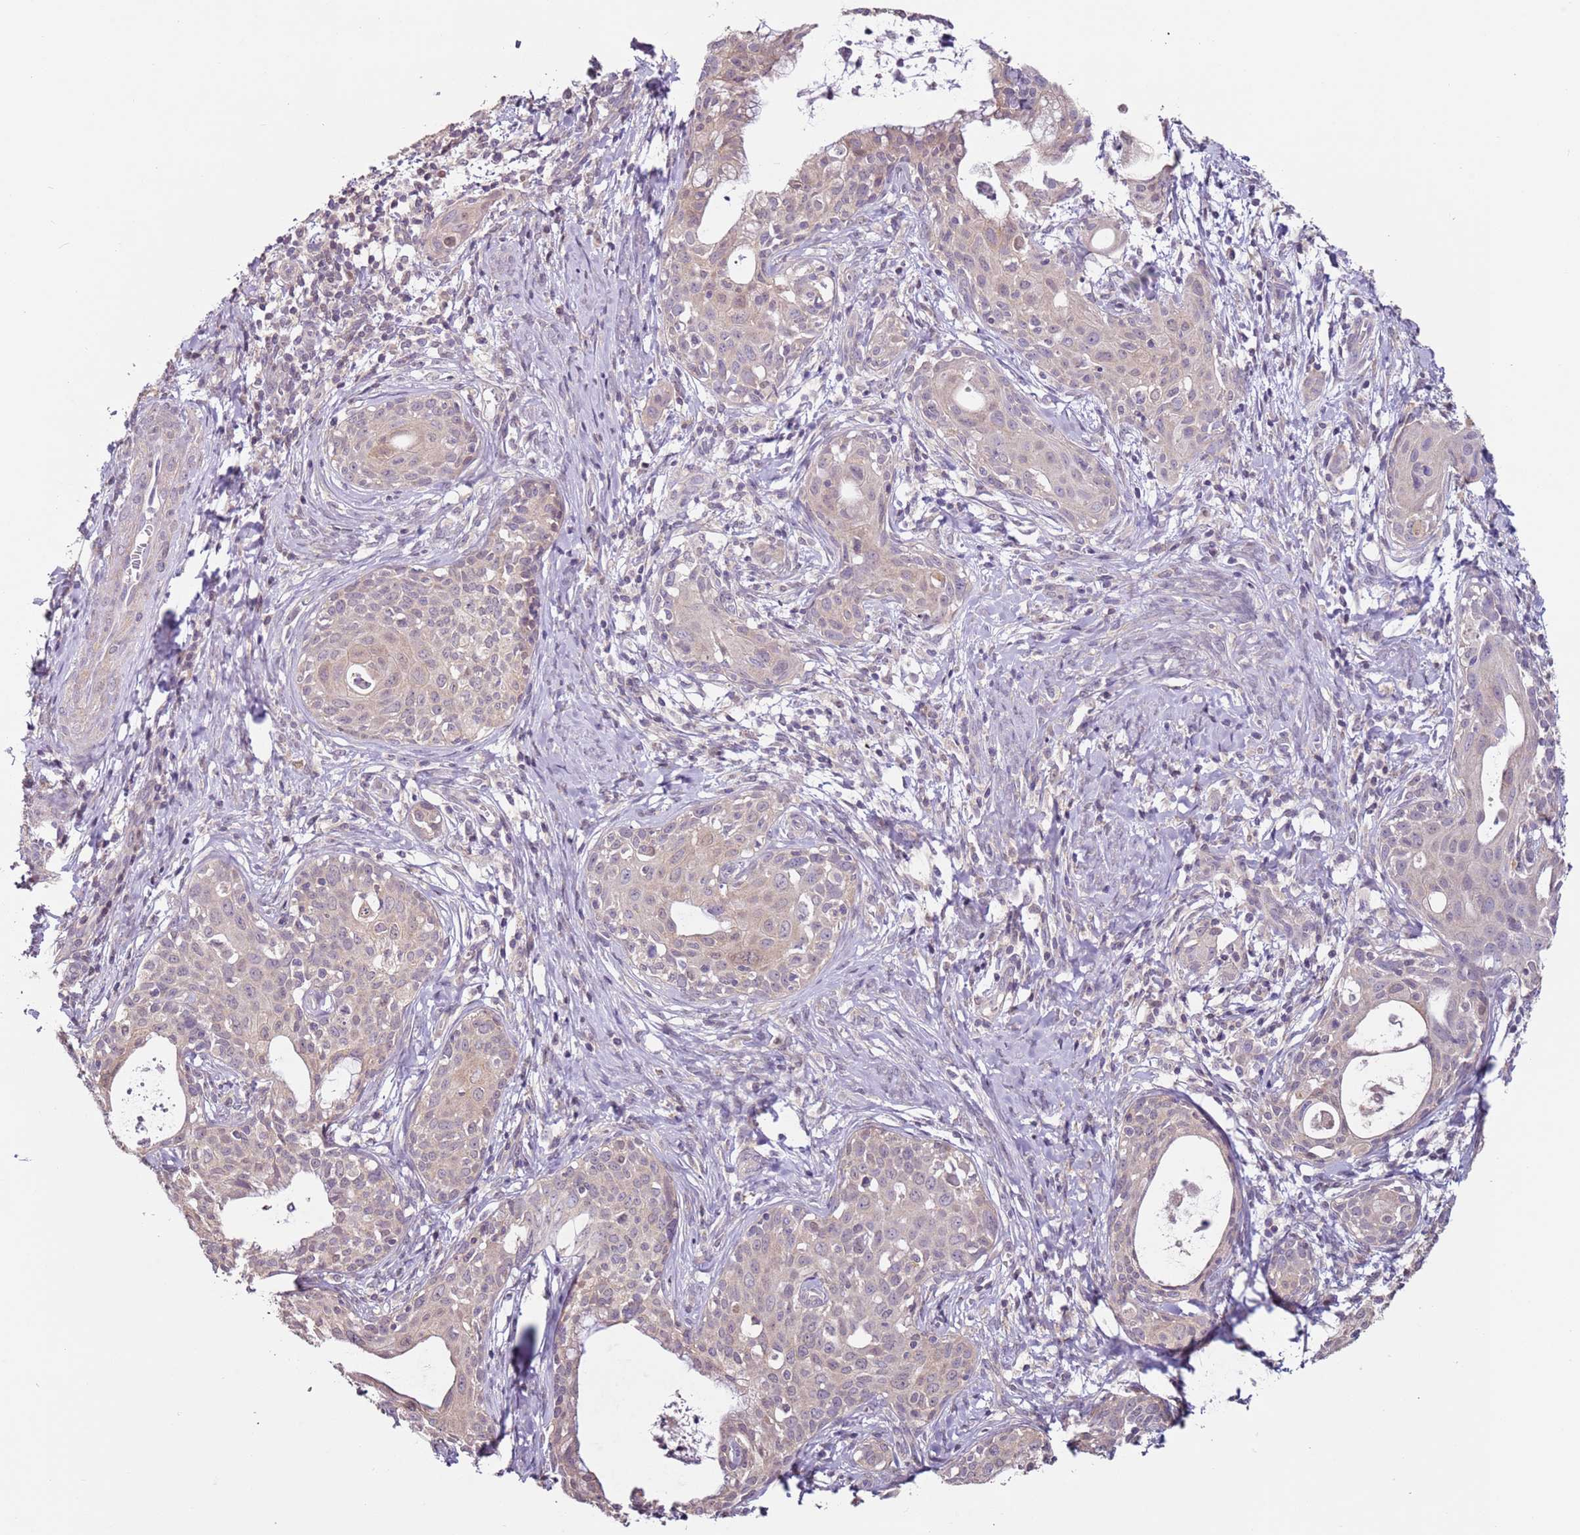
{"staining": {"intensity": "weak", "quantity": "<25%", "location": "cytoplasmic/membranous"}, "tissue": "cervical cancer", "cell_type": "Tumor cells", "image_type": "cancer", "snomed": [{"axis": "morphology", "description": "Squamous cell carcinoma, NOS"}, {"axis": "topography", "description": "Cervix"}], "caption": "There is no significant positivity in tumor cells of cervical cancer (squamous cell carcinoma).", "gene": "MDH1", "patient": {"sex": "female", "age": 52}}